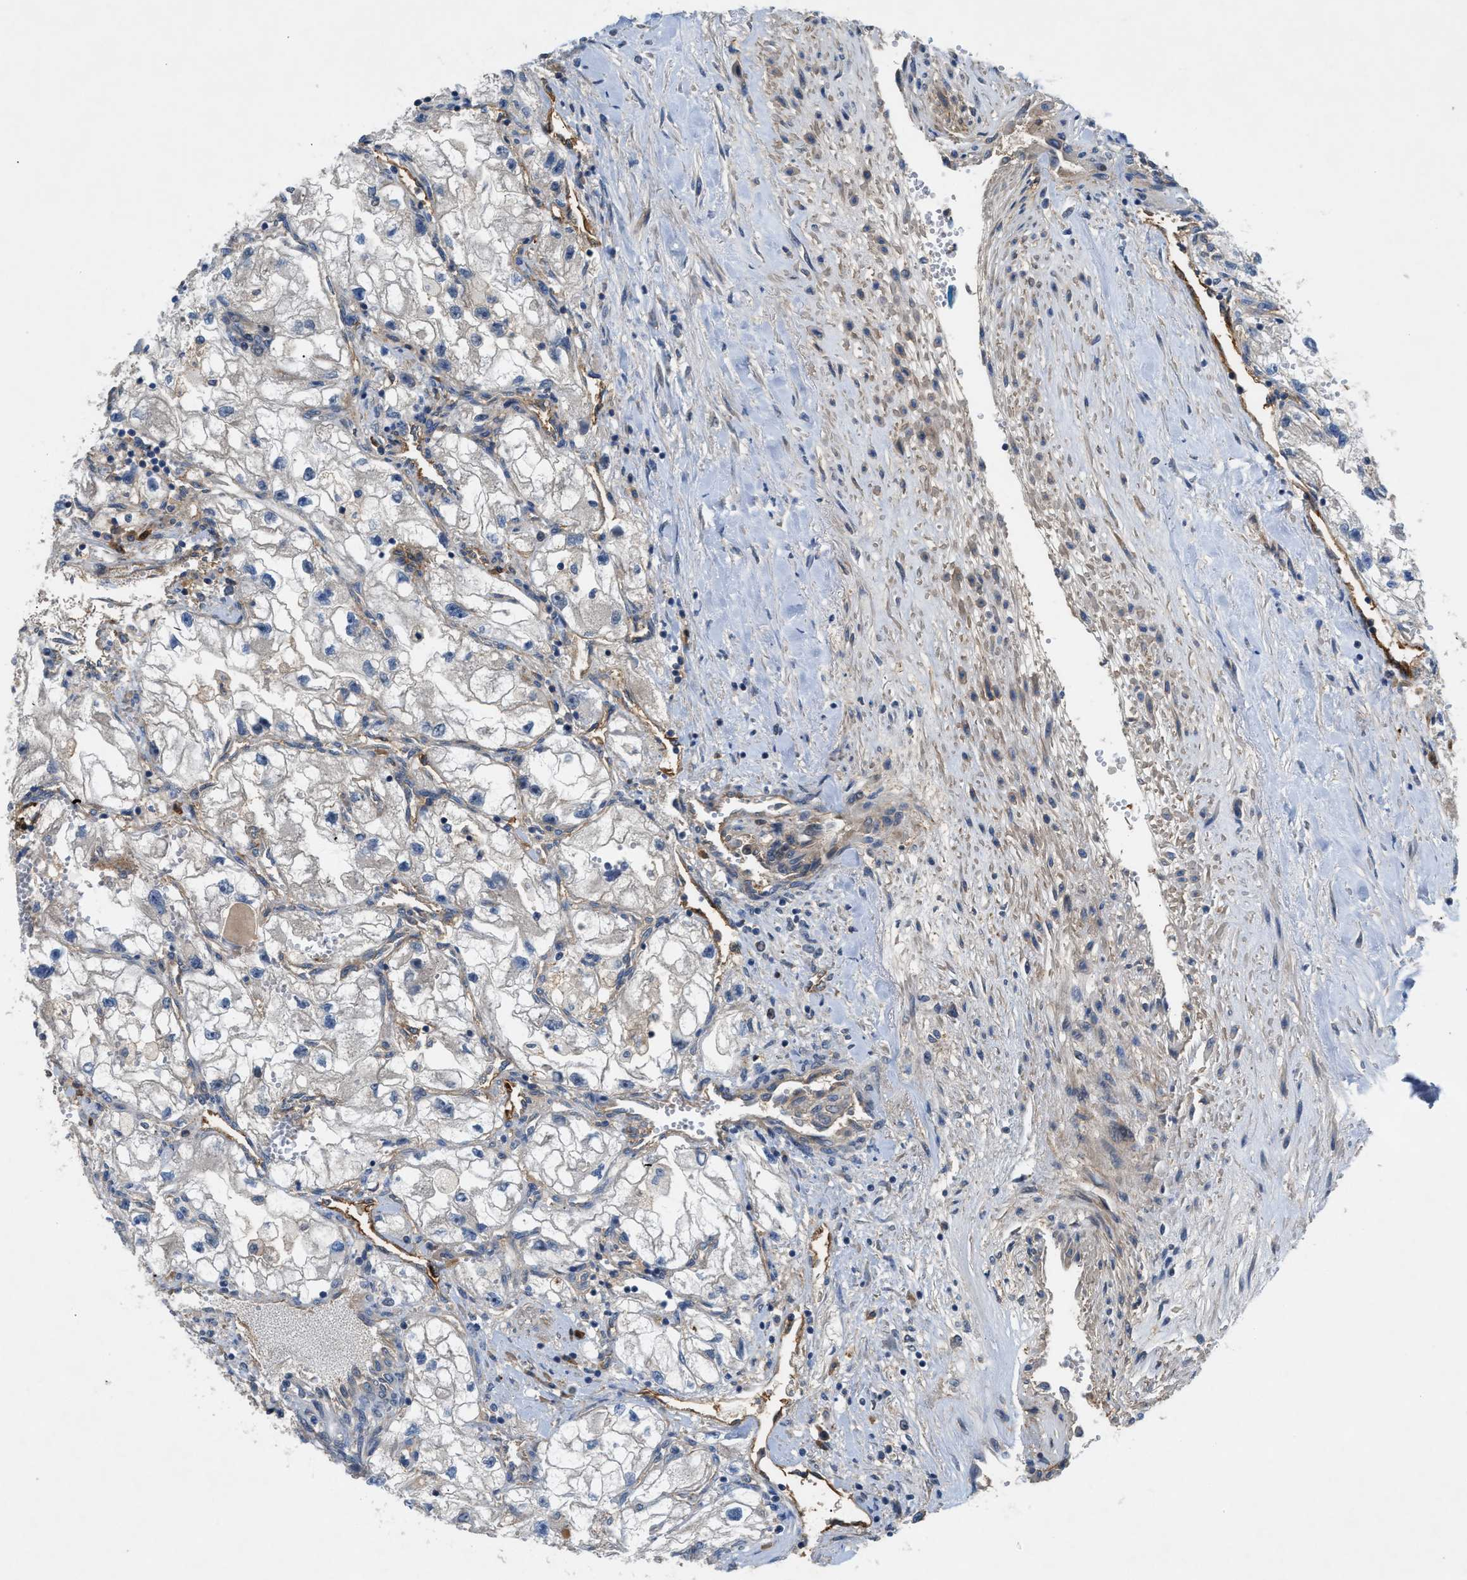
{"staining": {"intensity": "negative", "quantity": "none", "location": "none"}, "tissue": "renal cancer", "cell_type": "Tumor cells", "image_type": "cancer", "snomed": [{"axis": "morphology", "description": "Adenocarcinoma, NOS"}, {"axis": "topography", "description": "Kidney"}], "caption": "Protein analysis of renal cancer exhibits no significant expression in tumor cells.", "gene": "TRAK2", "patient": {"sex": "female", "age": 70}}